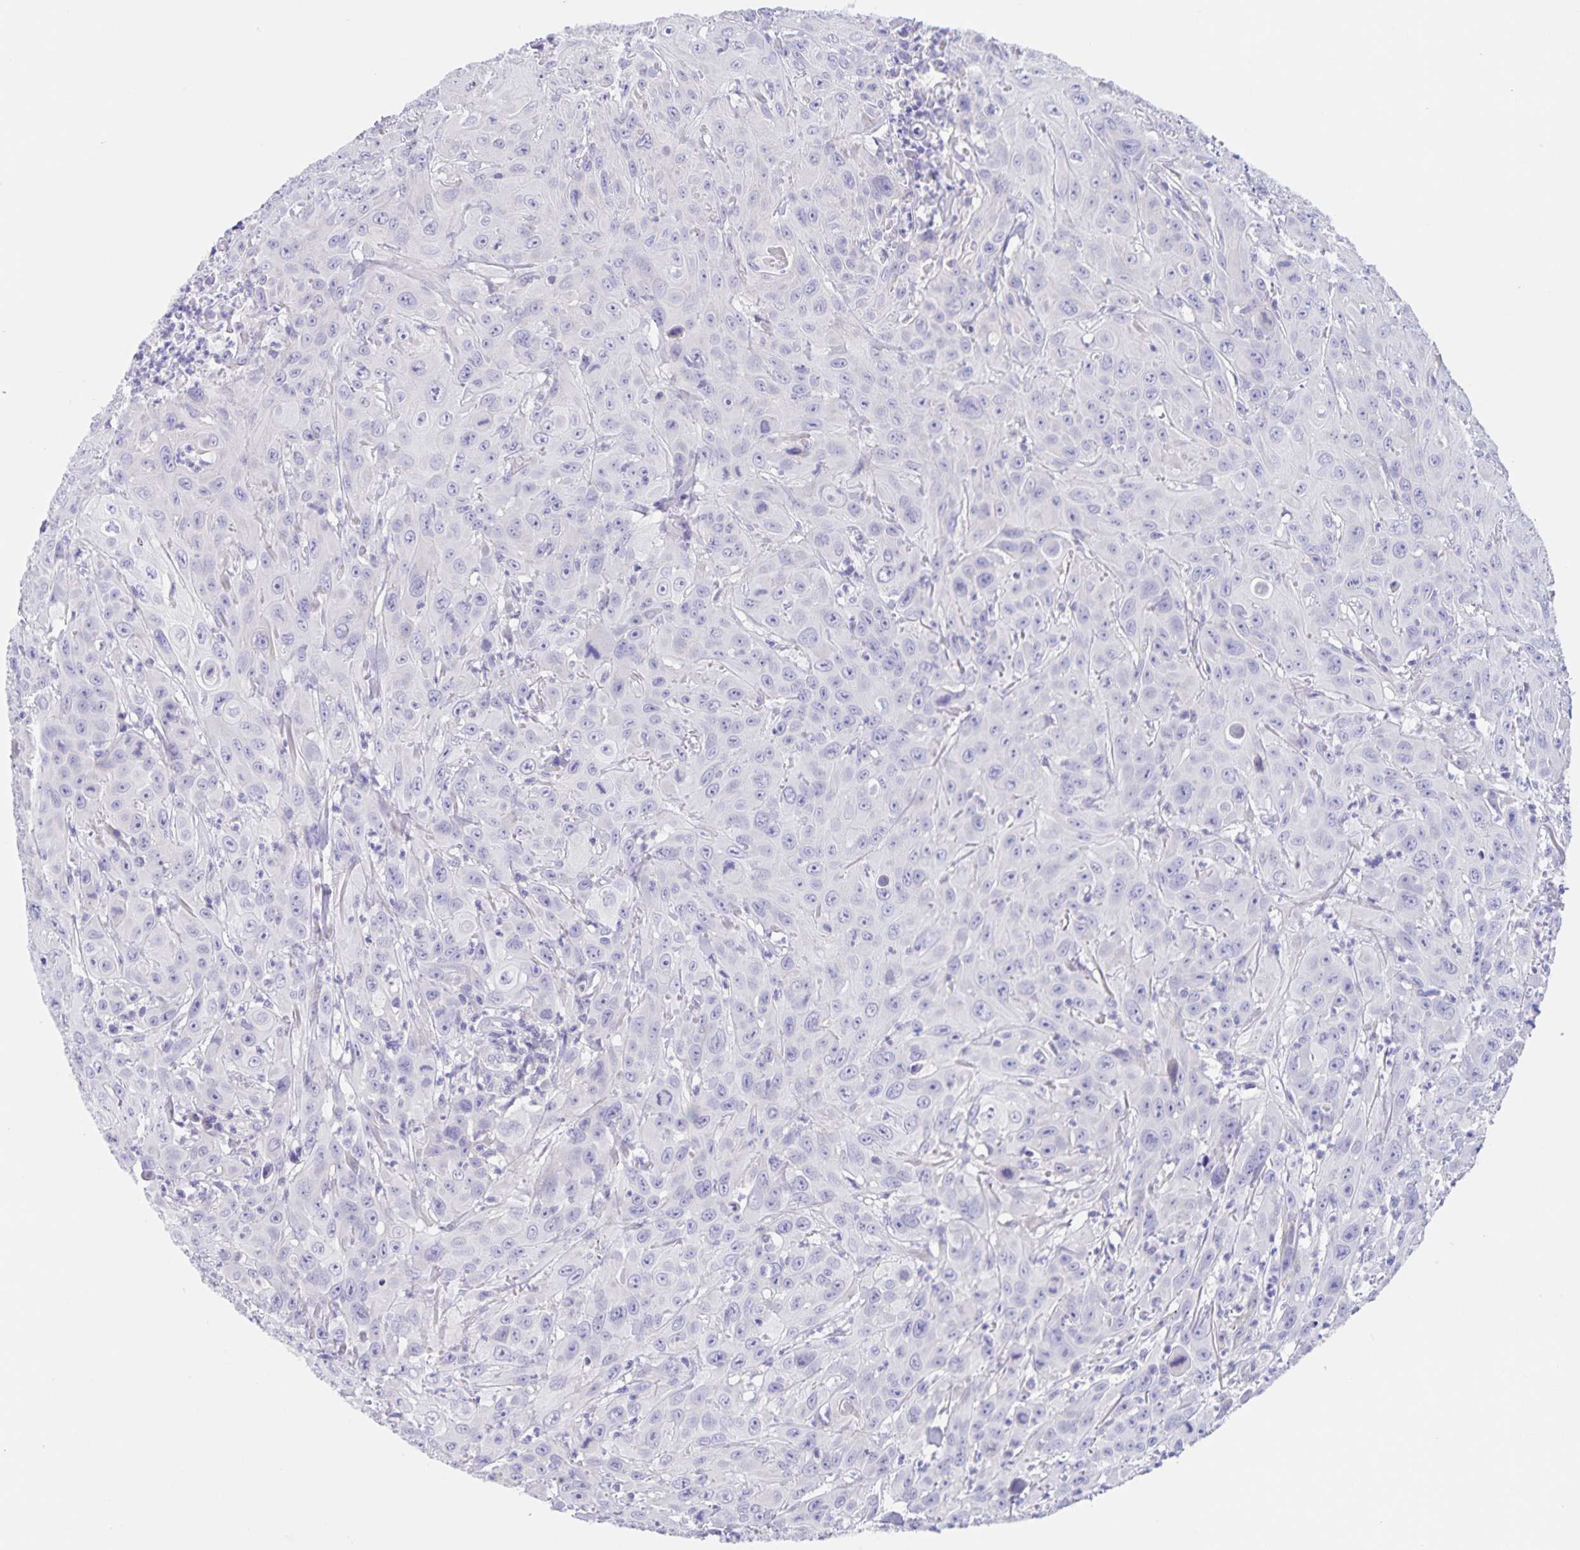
{"staining": {"intensity": "negative", "quantity": "none", "location": "none"}, "tissue": "head and neck cancer", "cell_type": "Tumor cells", "image_type": "cancer", "snomed": [{"axis": "morphology", "description": "Squamous cell carcinoma, NOS"}, {"axis": "topography", "description": "Skin"}, {"axis": "topography", "description": "Head-Neck"}], "caption": "IHC histopathology image of squamous cell carcinoma (head and neck) stained for a protein (brown), which exhibits no positivity in tumor cells.", "gene": "DMGDH", "patient": {"sex": "male", "age": 80}}